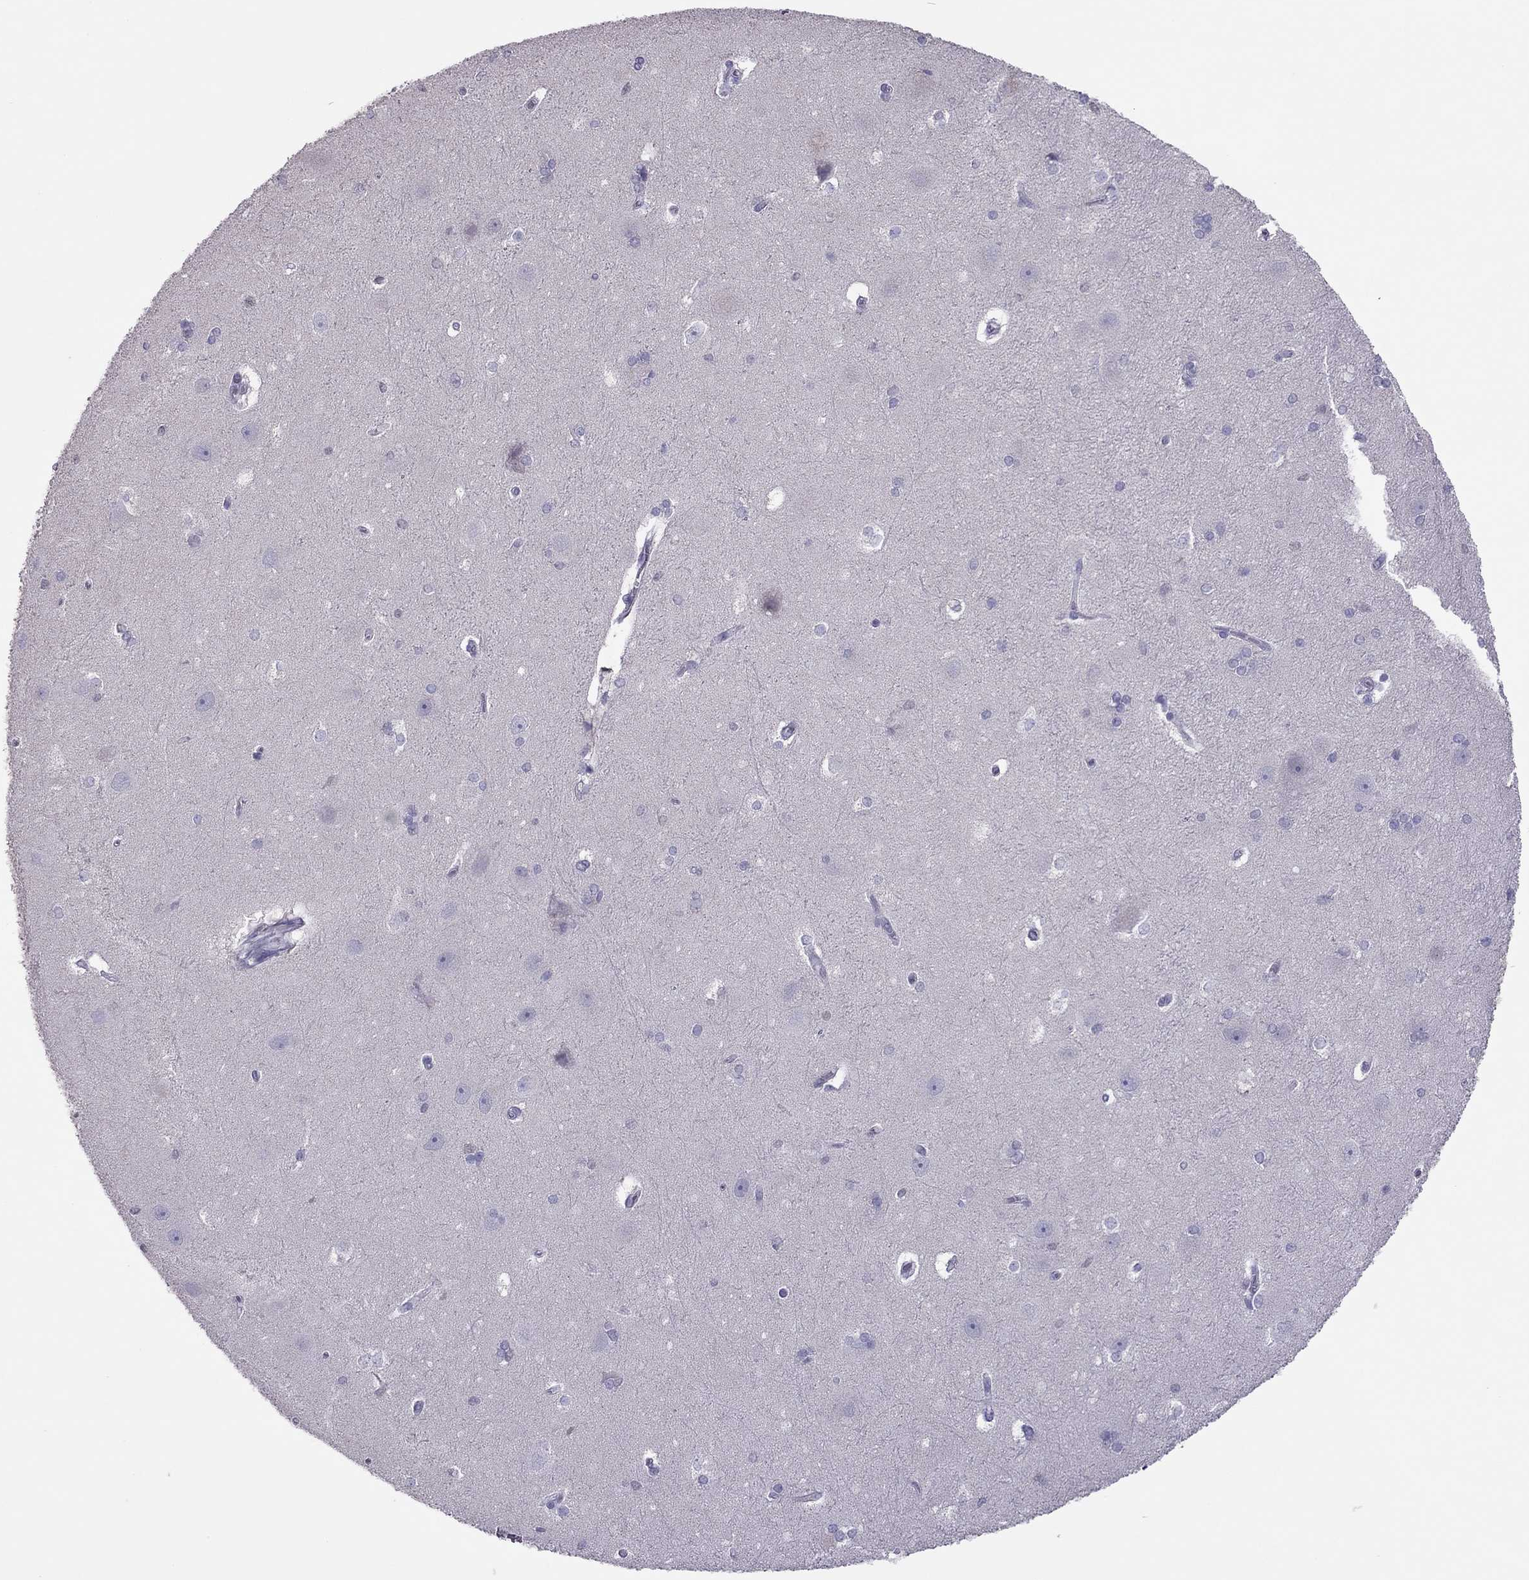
{"staining": {"intensity": "negative", "quantity": "none", "location": "none"}, "tissue": "hippocampus", "cell_type": "Glial cells", "image_type": "normal", "snomed": [{"axis": "morphology", "description": "Normal tissue, NOS"}, {"axis": "topography", "description": "Cerebral cortex"}, {"axis": "topography", "description": "Hippocampus"}], "caption": "This is an IHC histopathology image of unremarkable hippocampus. There is no staining in glial cells.", "gene": "SPINT3", "patient": {"sex": "female", "age": 19}}